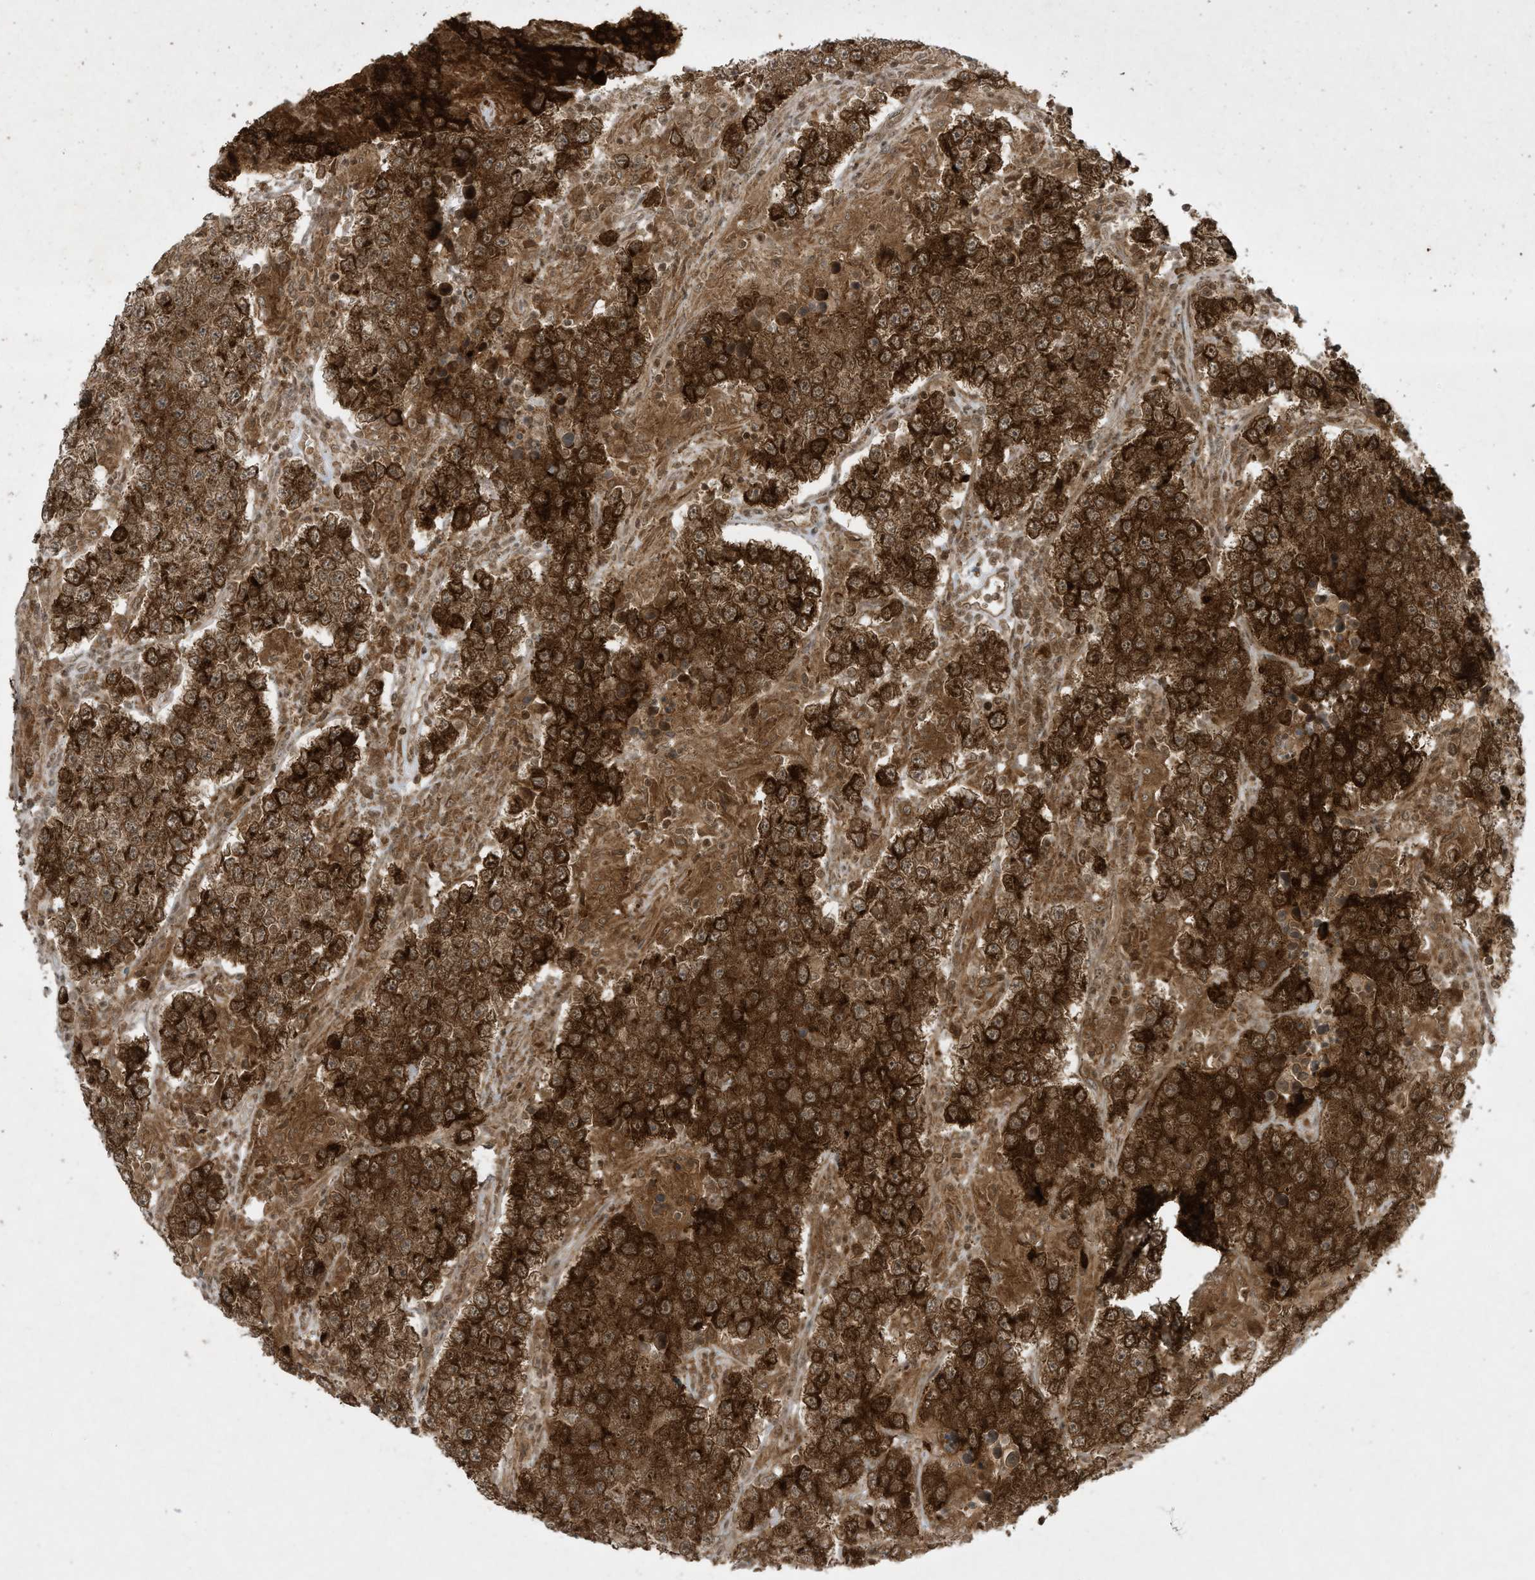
{"staining": {"intensity": "strong", "quantity": ">75%", "location": "cytoplasmic/membranous"}, "tissue": "testis cancer", "cell_type": "Tumor cells", "image_type": "cancer", "snomed": [{"axis": "morphology", "description": "Normal tissue, NOS"}, {"axis": "morphology", "description": "Urothelial carcinoma, High grade"}, {"axis": "morphology", "description": "Seminoma, NOS"}, {"axis": "morphology", "description": "Carcinoma, Embryonal, NOS"}, {"axis": "topography", "description": "Urinary bladder"}, {"axis": "topography", "description": "Testis"}], "caption": "Testis cancer (seminoma) stained for a protein demonstrates strong cytoplasmic/membranous positivity in tumor cells. (Stains: DAB (3,3'-diaminobenzidine) in brown, nuclei in blue, Microscopy: brightfield microscopy at high magnification).", "gene": "CERT1", "patient": {"sex": "male", "age": 41}}